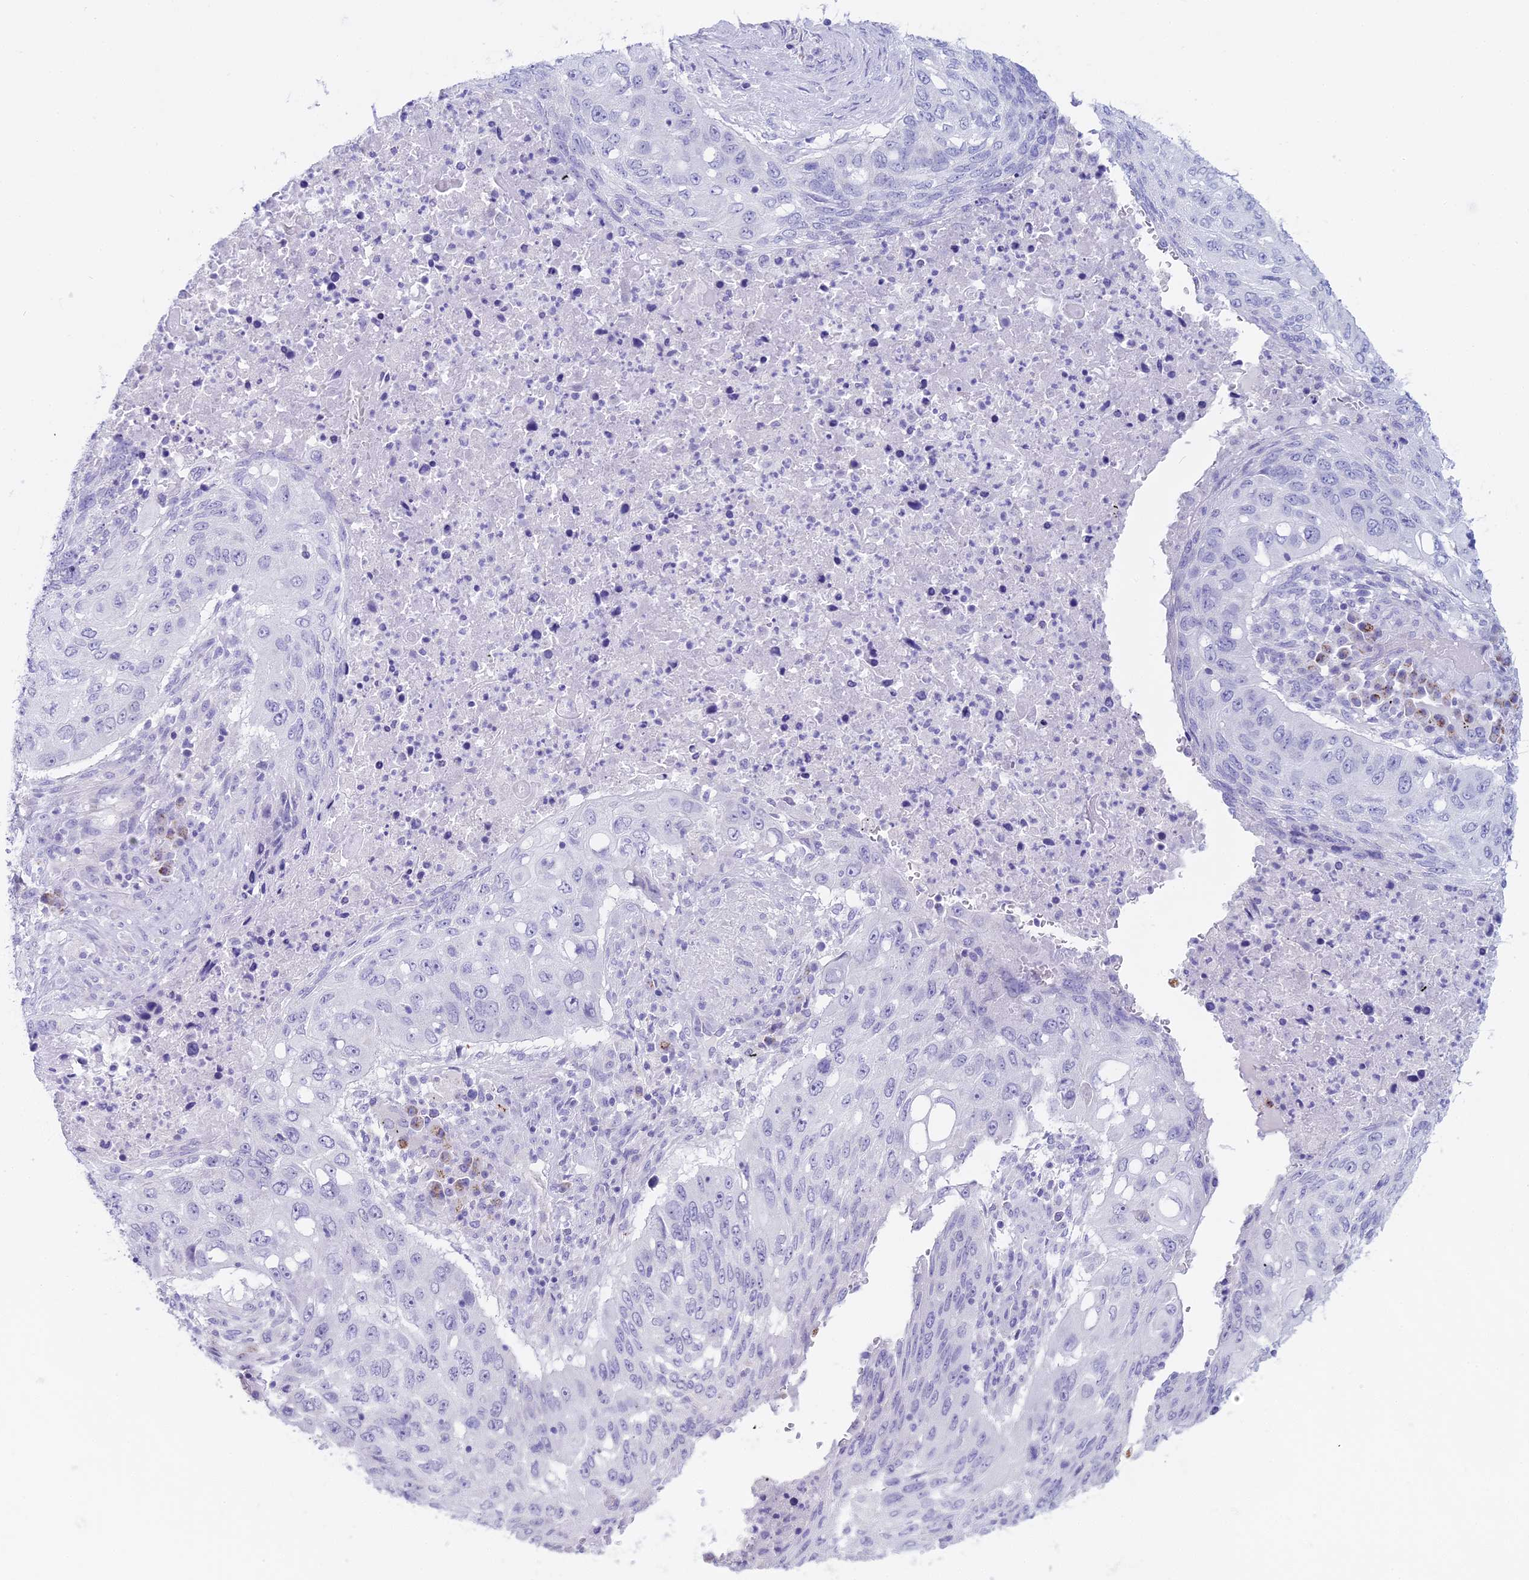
{"staining": {"intensity": "negative", "quantity": "none", "location": "none"}, "tissue": "lung cancer", "cell_type": "Tumor cells", "image_type": "cancer", "snomed": [{"axis": "morphology", "description": "Squamous cell carcinoma, NOS"}, {"axis": "topography", "description": "Lung"}], "caption": "This is an immunohistochemistry micrograph of human lung cancer (squamous cell carcinoma). There is no staining in tumor cells.", "gene": "CGB2", "patient": {"sex": "female", "age": 63}}